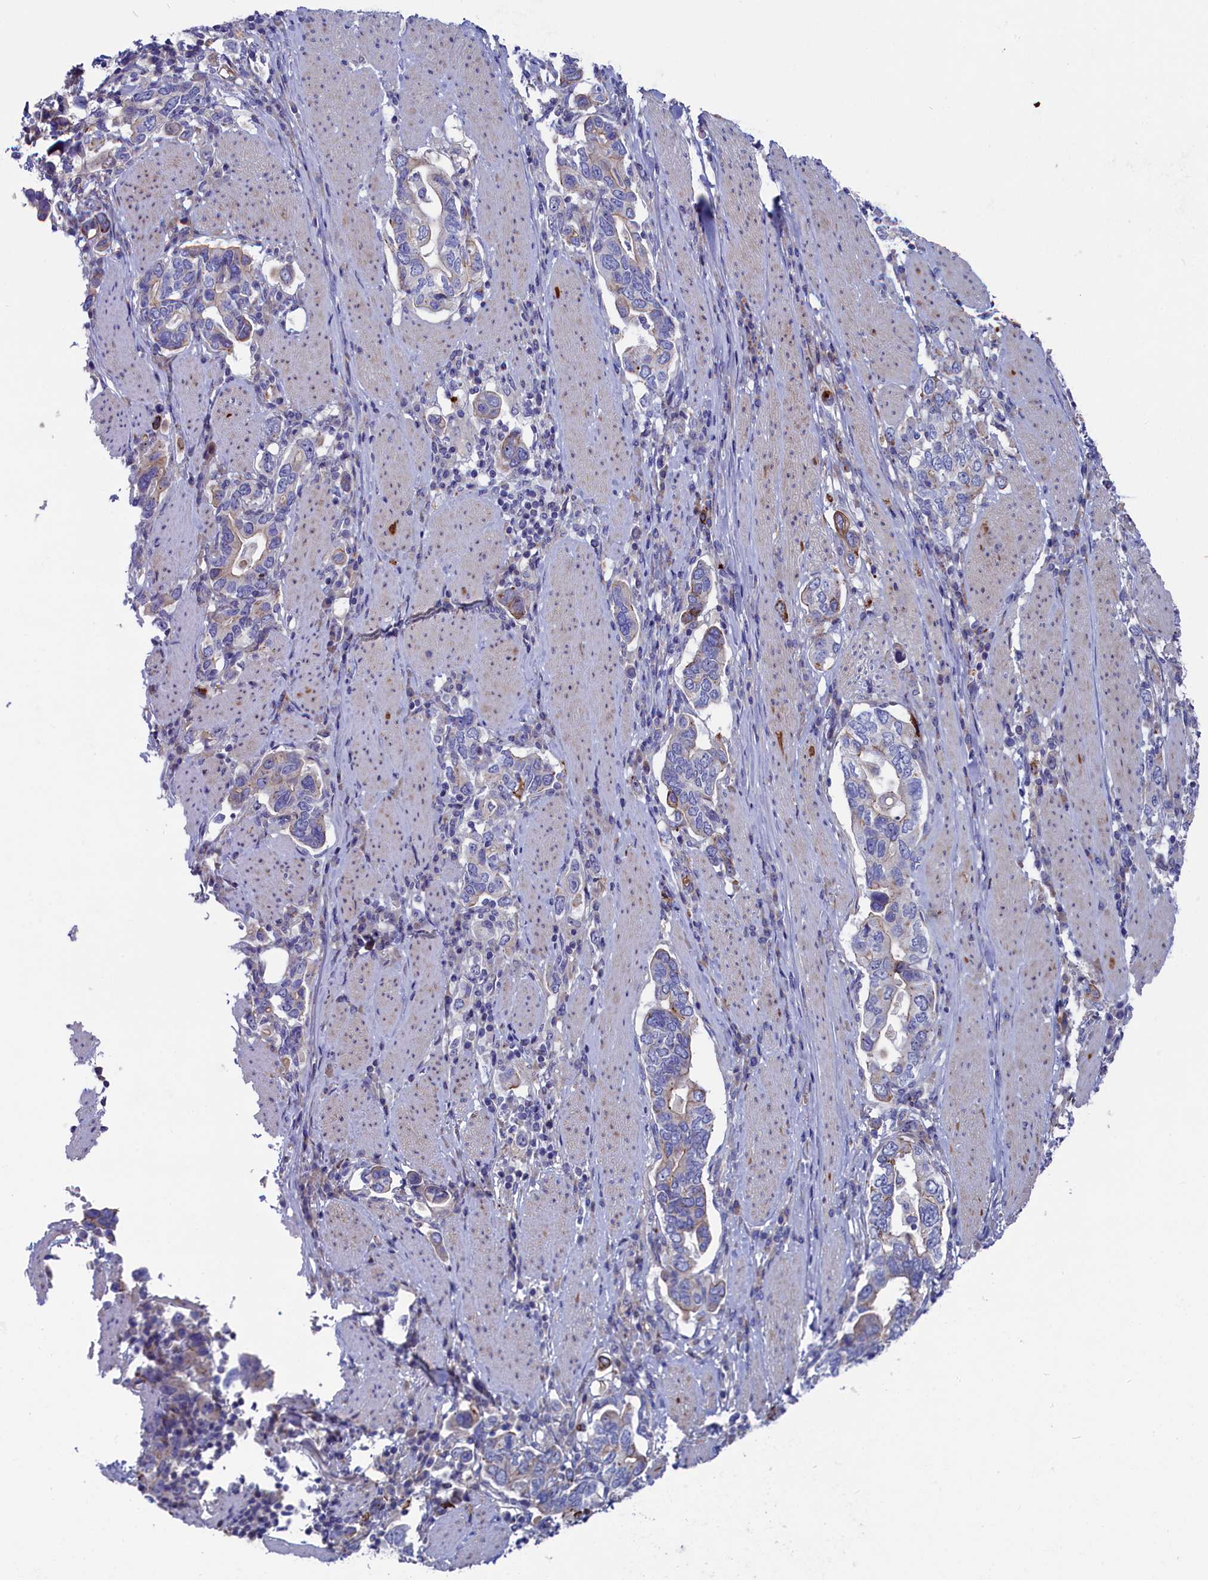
{"staining": {"intensity": "moderate", "quantity": "<25%", "location": "cytoplasmic/membranous"}, "tissue": "stomach cancer", "cell_type": "Tumor cells", "image_type": "cancer", "snomed": [{"axis": "morphology", "description": "Adenocarcinoma, NOS"}, {"axis": "topography", "description": "Stomach, upper"}, {"axis": "topography", "description": "Stomach"}], "caption": "IHC of stomach cancer exhibits low levels of moderate cytoplasmic/membranous expression in about <25% of tumor cells.", "gene": "NUDT7", "patient": {"sex": "male", "age": 62}}